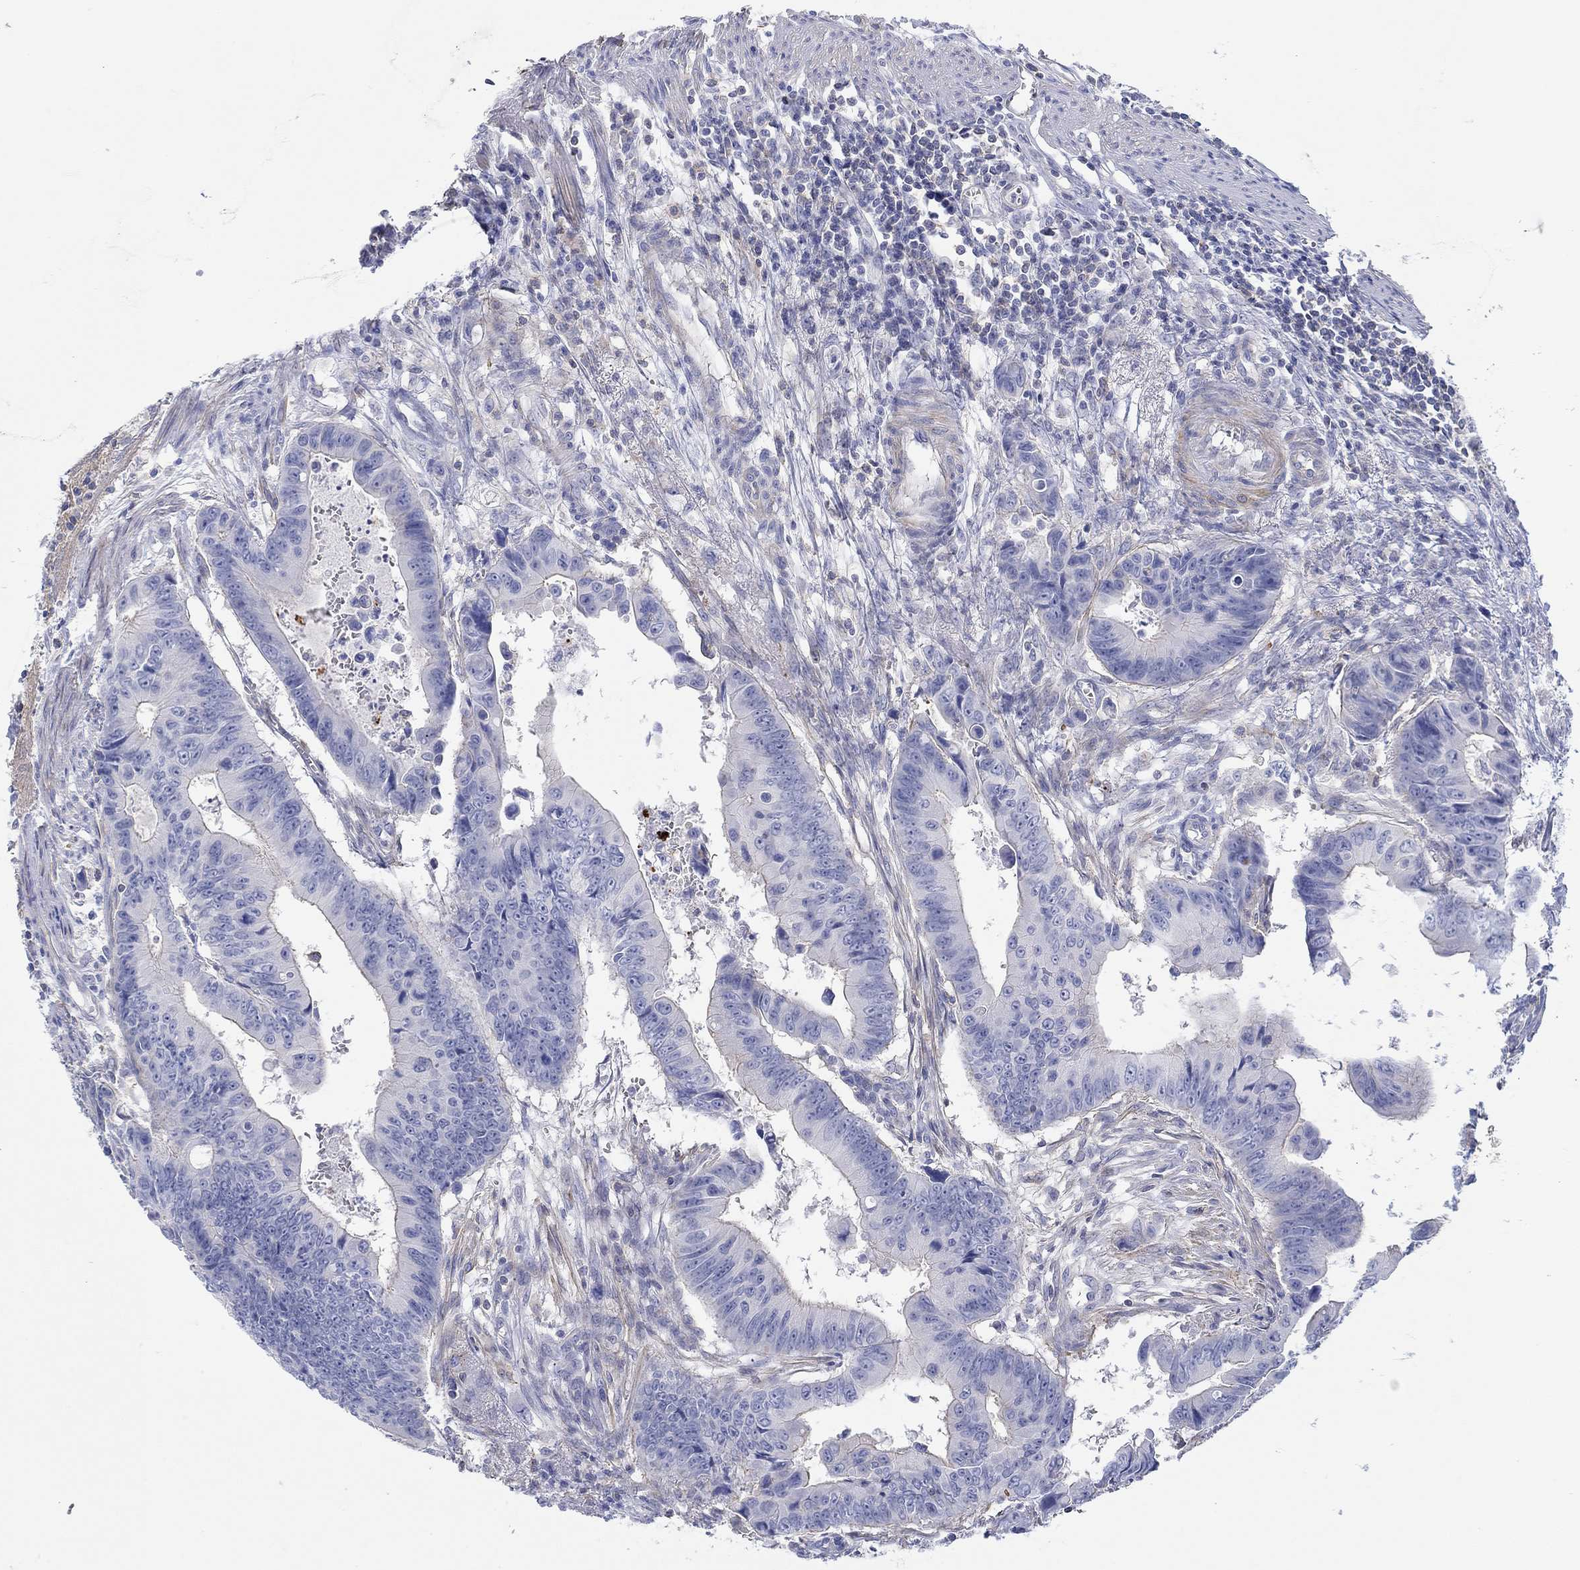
{"staining": {"intensity": "negative", "quantity": "none", "location": "none"}, "tissue": "colorectal cancer", "cell_type": "Tumor cells", "image_type": "cancer", "snomed": [{"axis": "morphology", "description": "Adenocarcinoma, NOS"}, {"axis": "topography", "description": "Colon"}], "caption": "DAB immunohistochemical staining of colorectal adenocarcinoma shows no significant staining in tumor cells. Nuclei are stained in blue.", "gene": "PPIL6", "patient": {"sex": "female", "age": 87}}